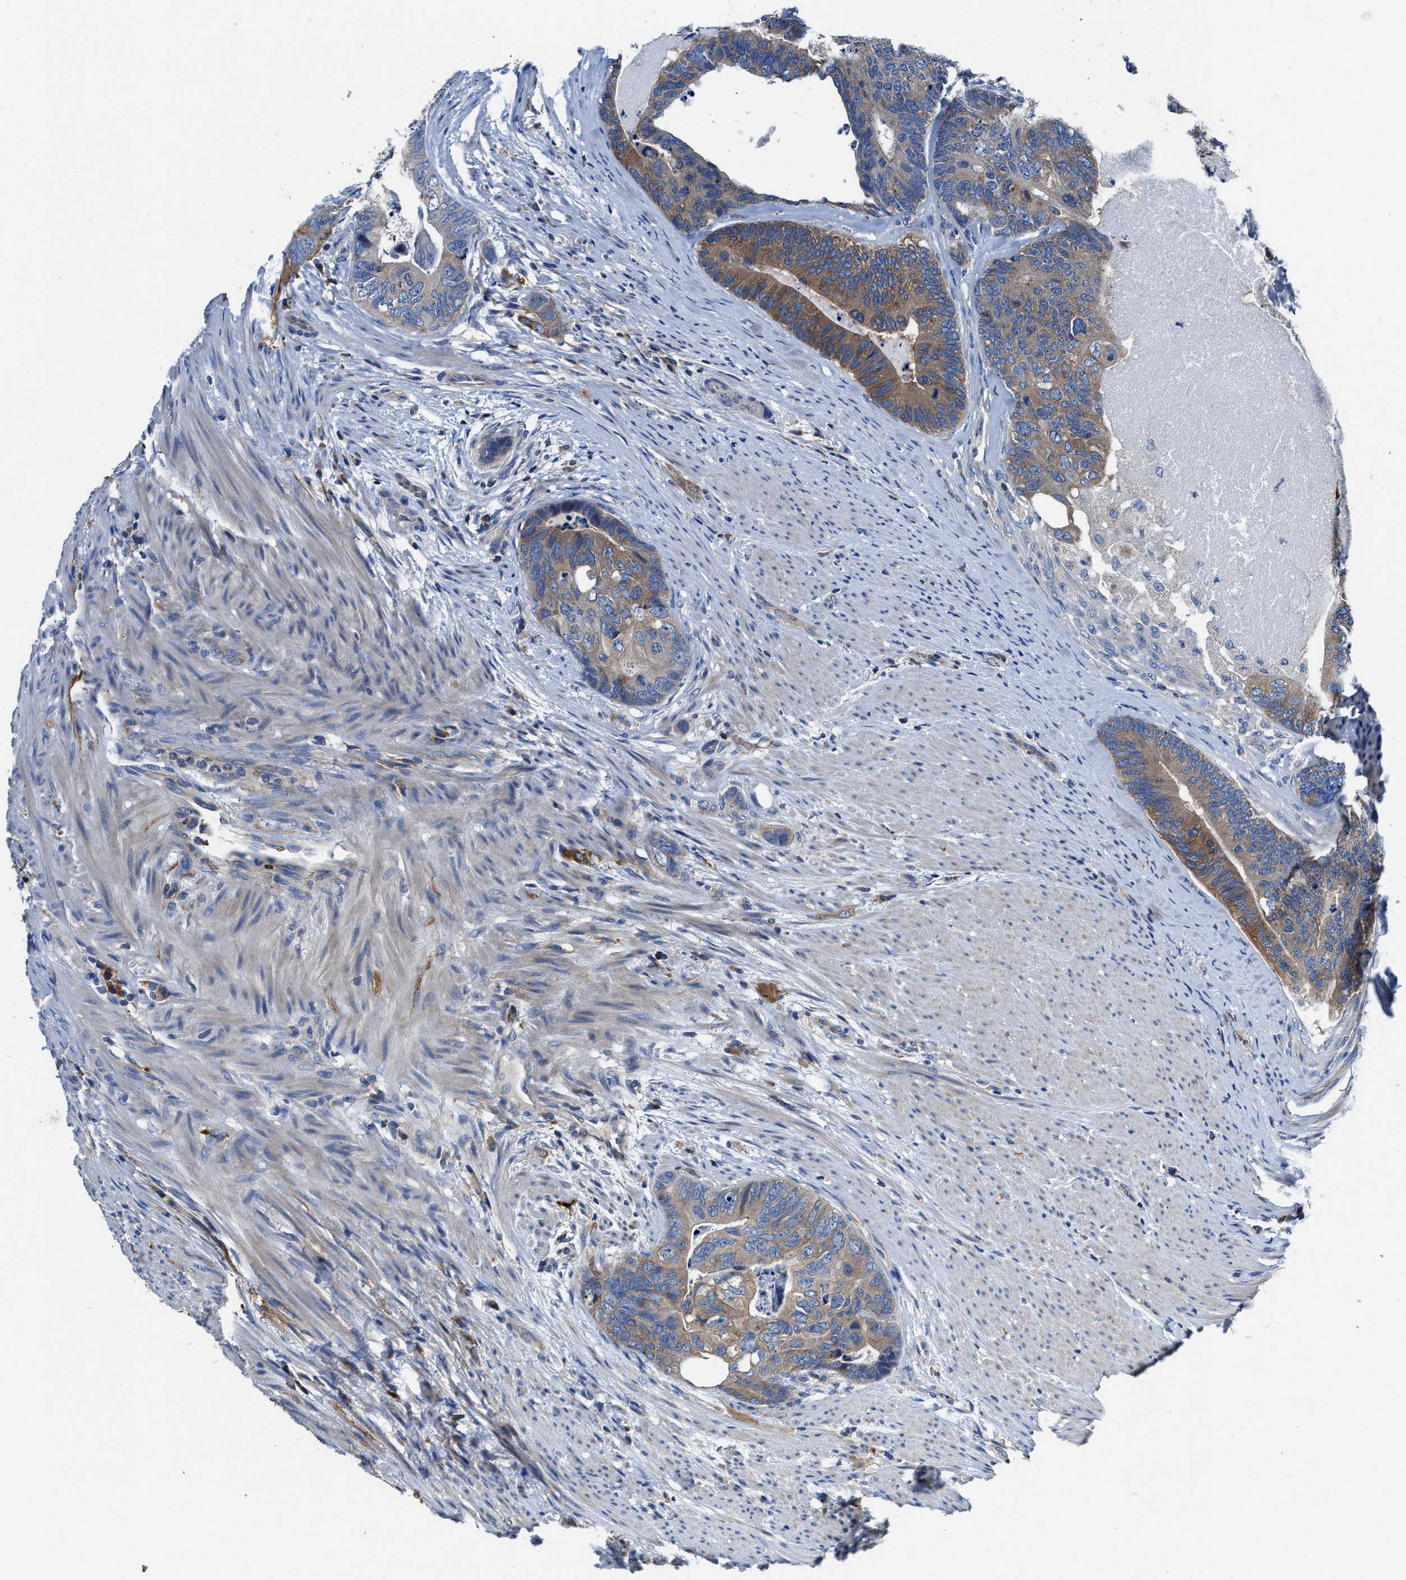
{"staining": {"intensity": "moderate", "quantity": ">75%", "location": "cytoplasmic/membranous"}, "tissue": "colorectal cancer", "cell_type": "Tumor cells", "image_type": "cancer", "snomed": [{"axis": "morphology", "description": "Adenocarcinoma, NOS"}, {"axis": "topography", "description": "Colon"}], "caption": "Immunohistochemical staining of human colorectal cancer displays moderate cytoplasmic/membranous protein staining in approximately >75% of tumor cells. Nuclei are stained in blue.", "gene": "PHLPP1", "patient": {"sex": "female", "age": 67}}